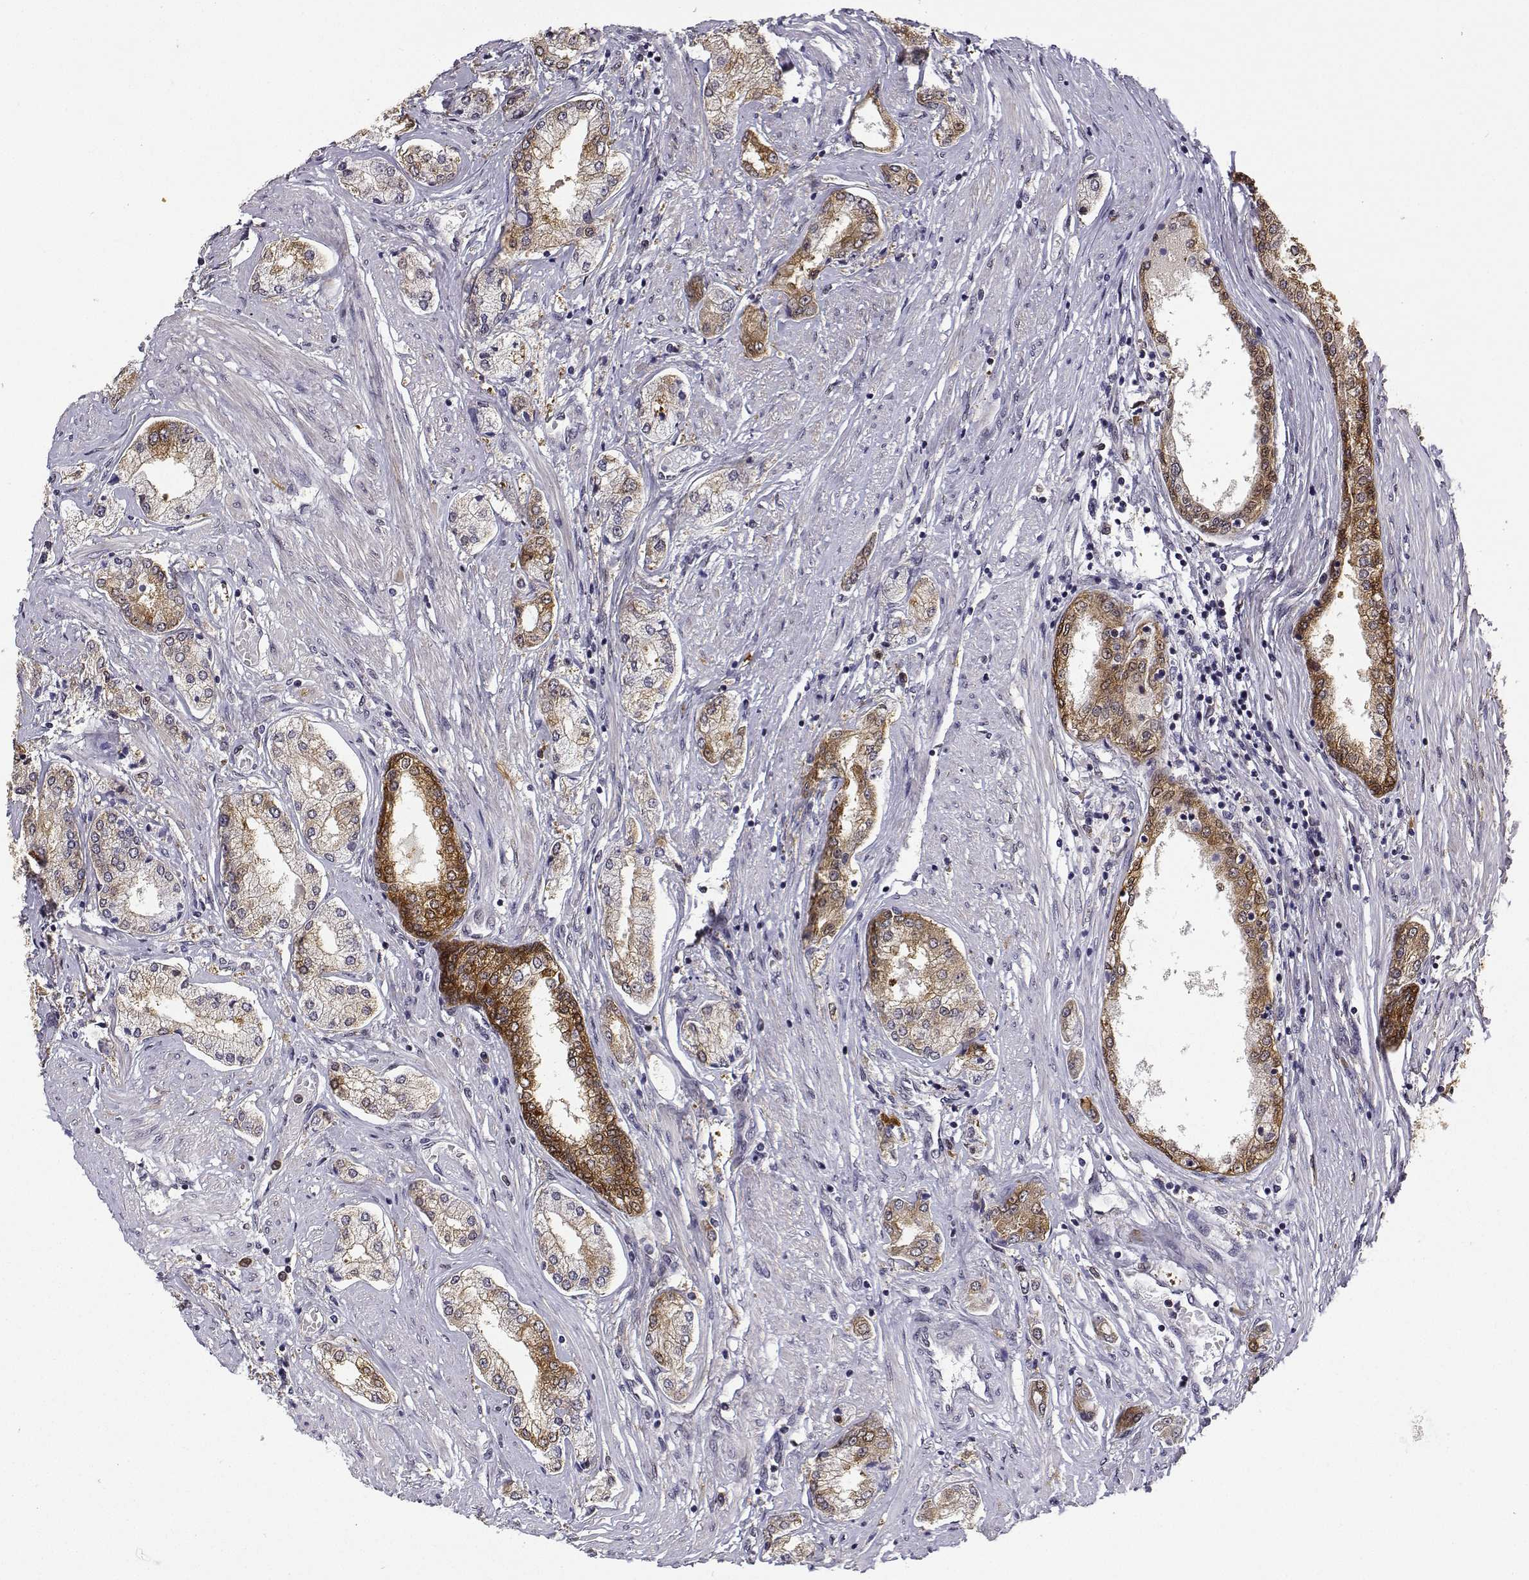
{"staining": {"intensity": "moderate", "quantity": ">75%", "location": "cytoplasmic/membranous,nuclear"}, "tissue": "prostate cancer", "cell_type": "Tumor cells", "image_type": "cancer", "snomed": [{"axis": "morphology", "description": "Adenocarcinoma, NOS"}, {"axis": "topography", "description": "Prostate"}], "caption": "Prostate adenocarcinoma stained with IHC demonstrates moderate cytoplasmic/membranous and nuclear positivity in about >75% of tumor cells.", "gene": "PHGDH", "patient": {"sex": "male", "age": 63}}